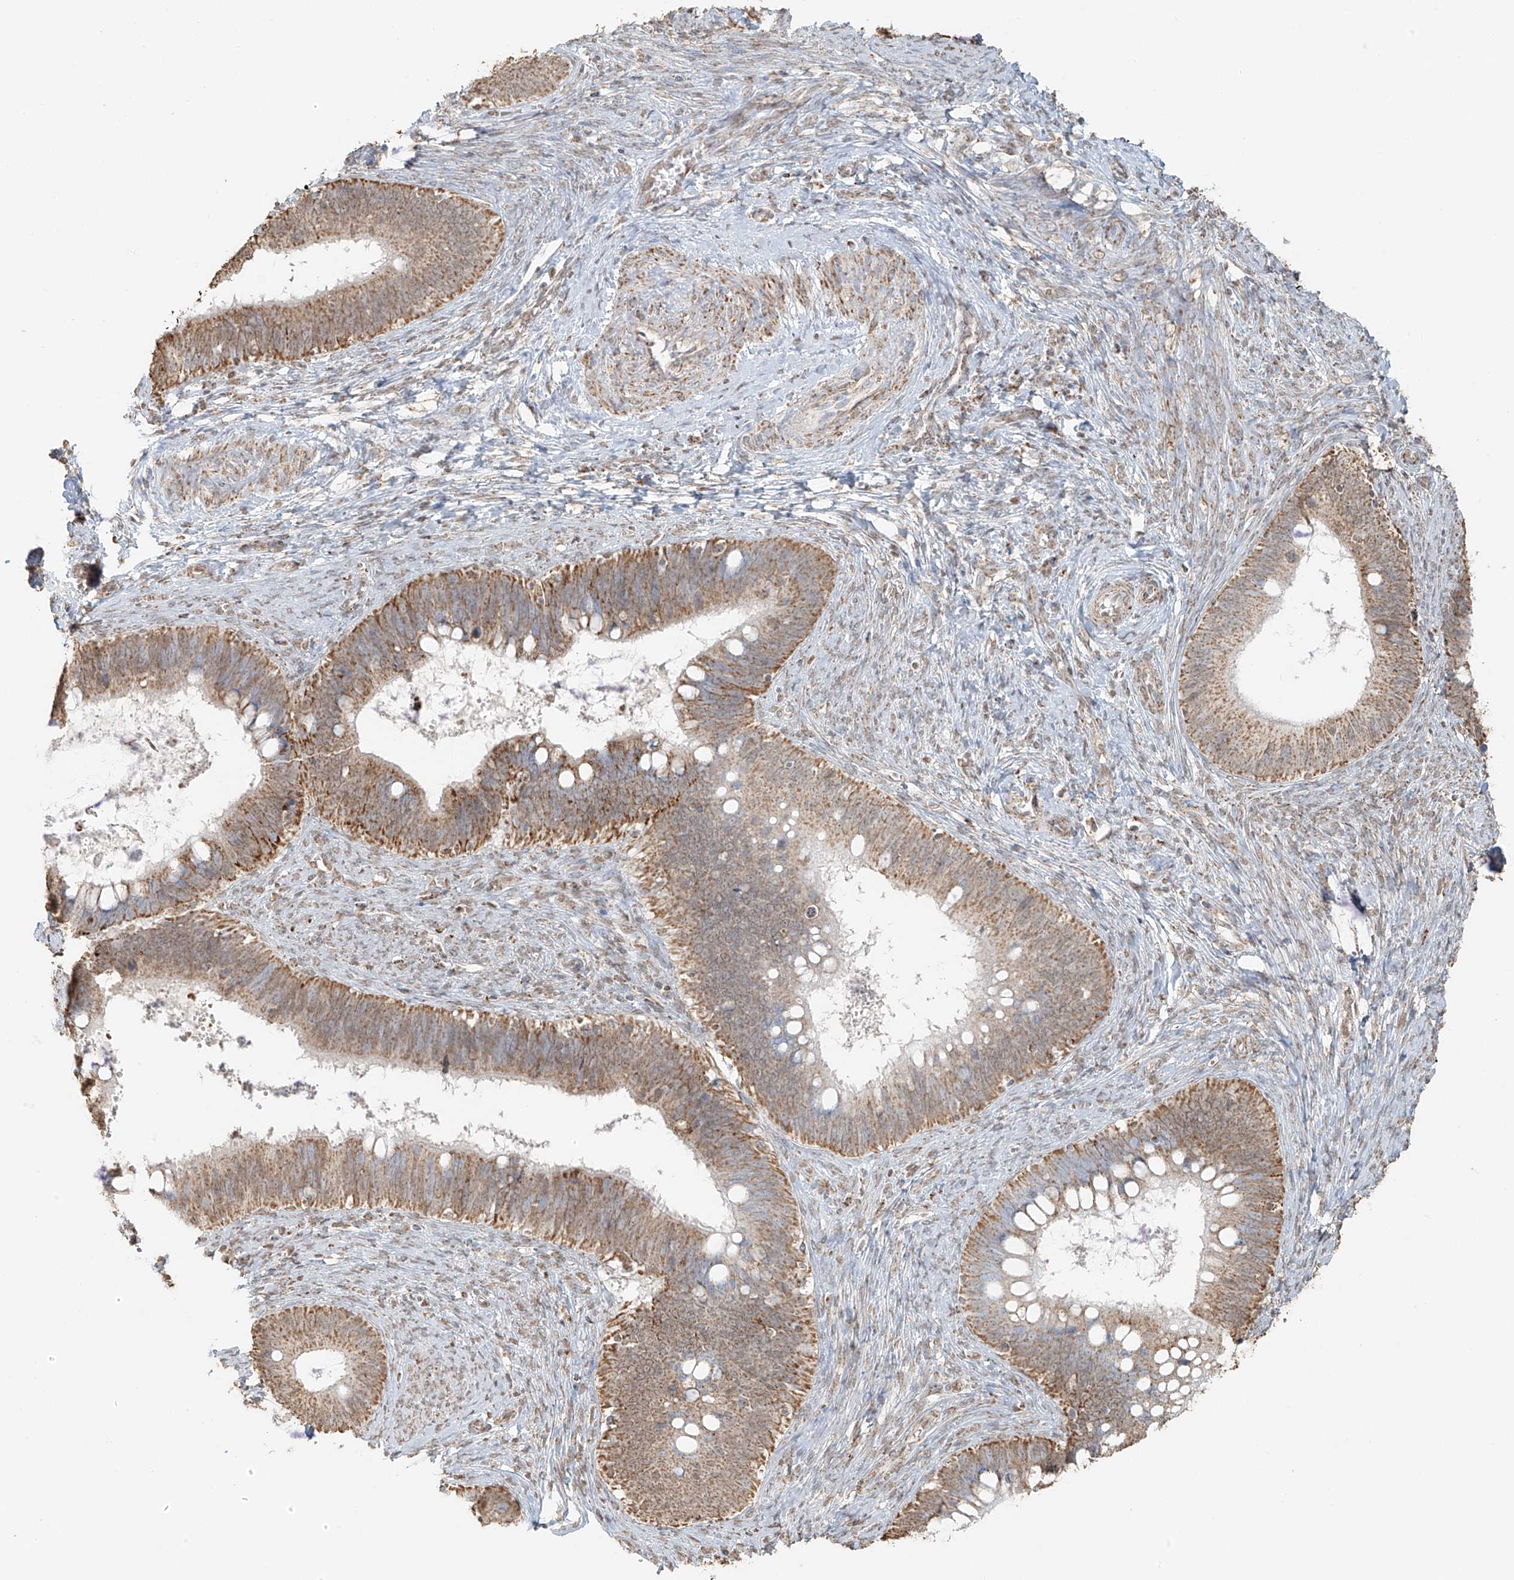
{"staining": {"intensity": "moderate", "quantity": ">75%", "location": "cytoplasmic/membranous"}, "tissue": "cervical cancer", "cell_type": "Tumor cells", "image_type": "cancer", "snomed": [{"axis": "morphology", "description": "Adenocarcinoma, NOS"}, {"axis": "topography", "description": "Cervix"}], "caption": "Tumor cells show medium levels of moderate cytoplasmic/membranous staining in approximately >75% of cells in human cervical cancer. Using DAB (3,3'-diaminobenzidine) (brown) and hematoxylin (blue) stains, captured at high magnification using brightfield microscopy.", "gene": "MIPEP", "patient": {"sex": "female", "age": 42}}